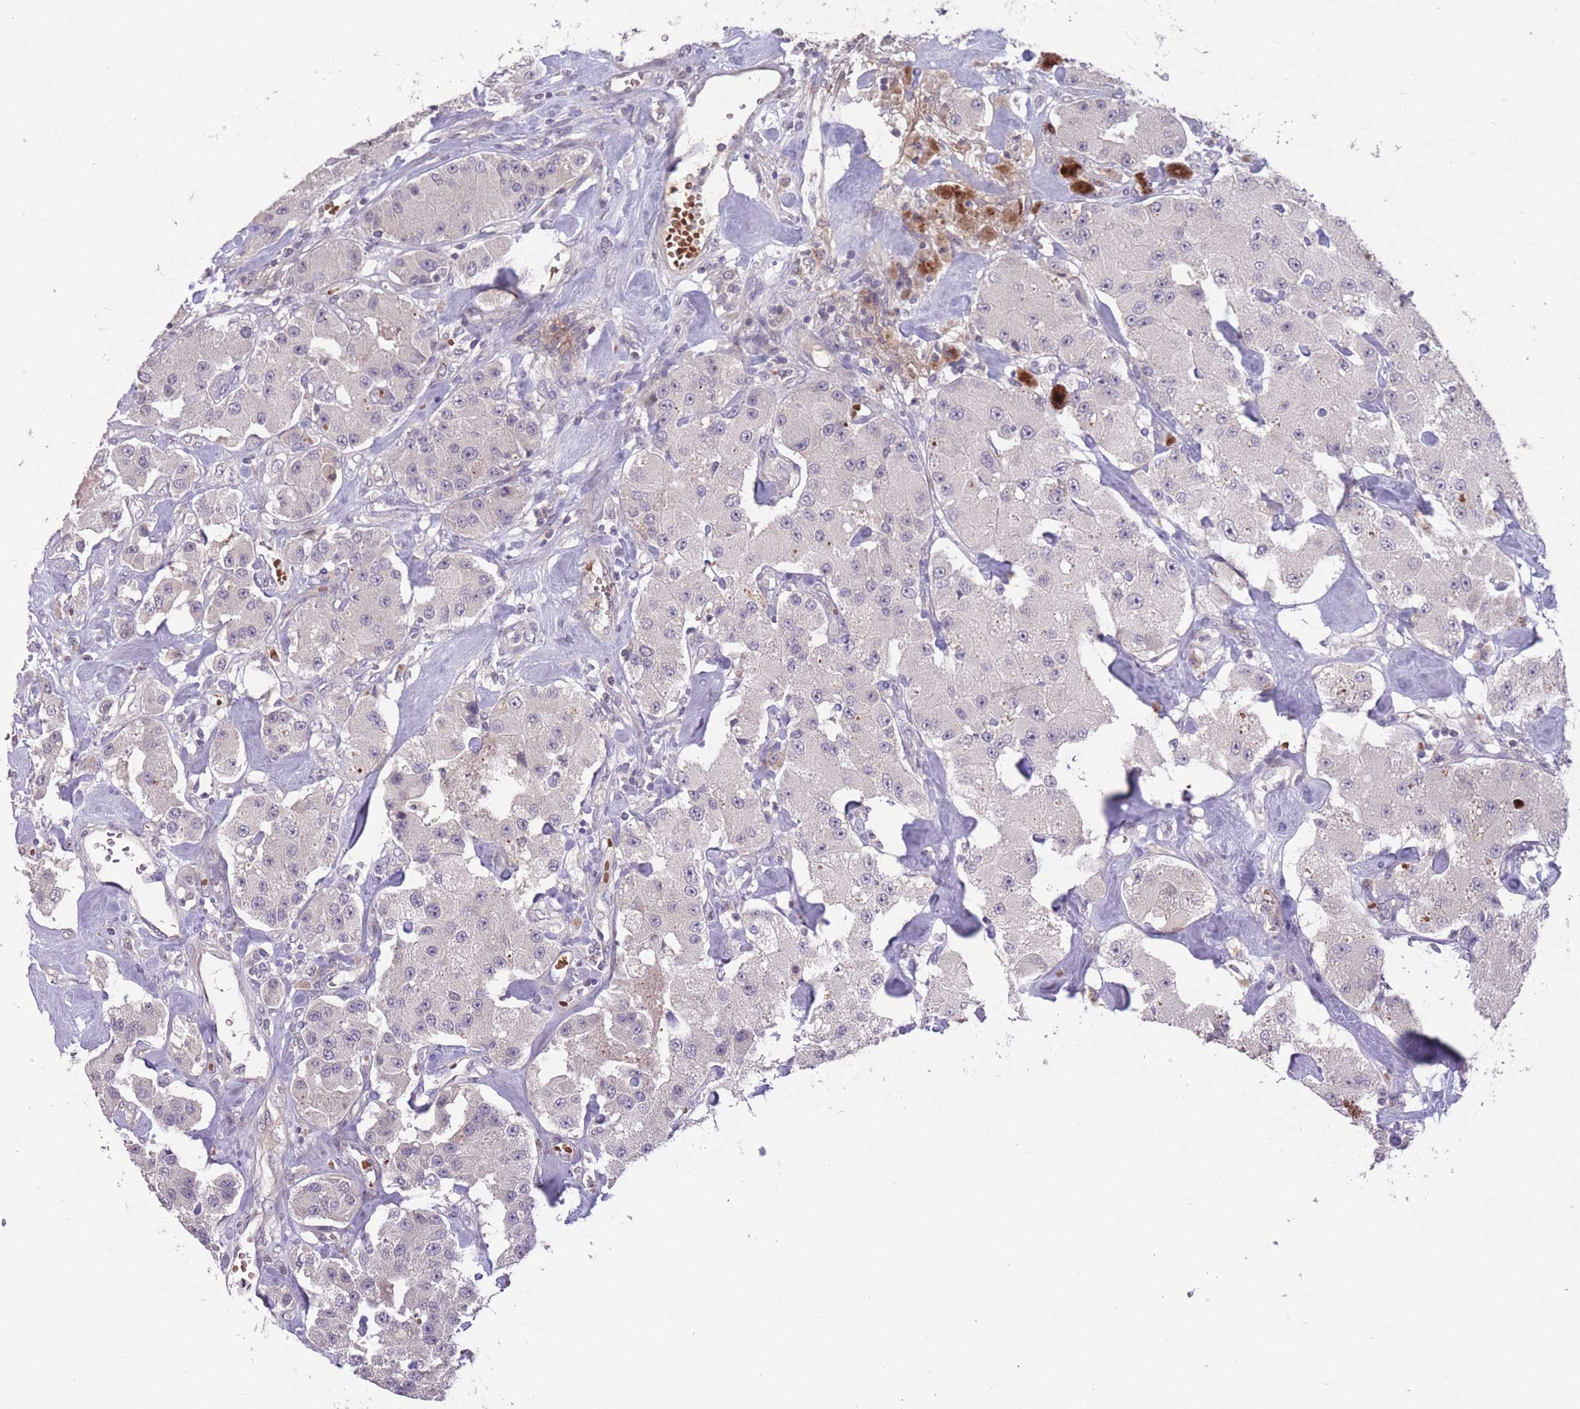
{"staining": {"intensity": "negative", "quantity": "none", "location": "none"}, "tissue": "carcinoid", "cell_type": "Tumor cells", "image_type": "cancer", "snomed": [{"axis": "morphology", "description": "Carcinoid, malignant, NOS"}, {"axis": "topography", "description": "Pancreas"}], "caption": "This is an immunohistochemistry image of human carcinoid. There is no expression in tumor cells.", "gene": "ADCYAP1R1", "patient": {"sex": "male", "age": 41}}